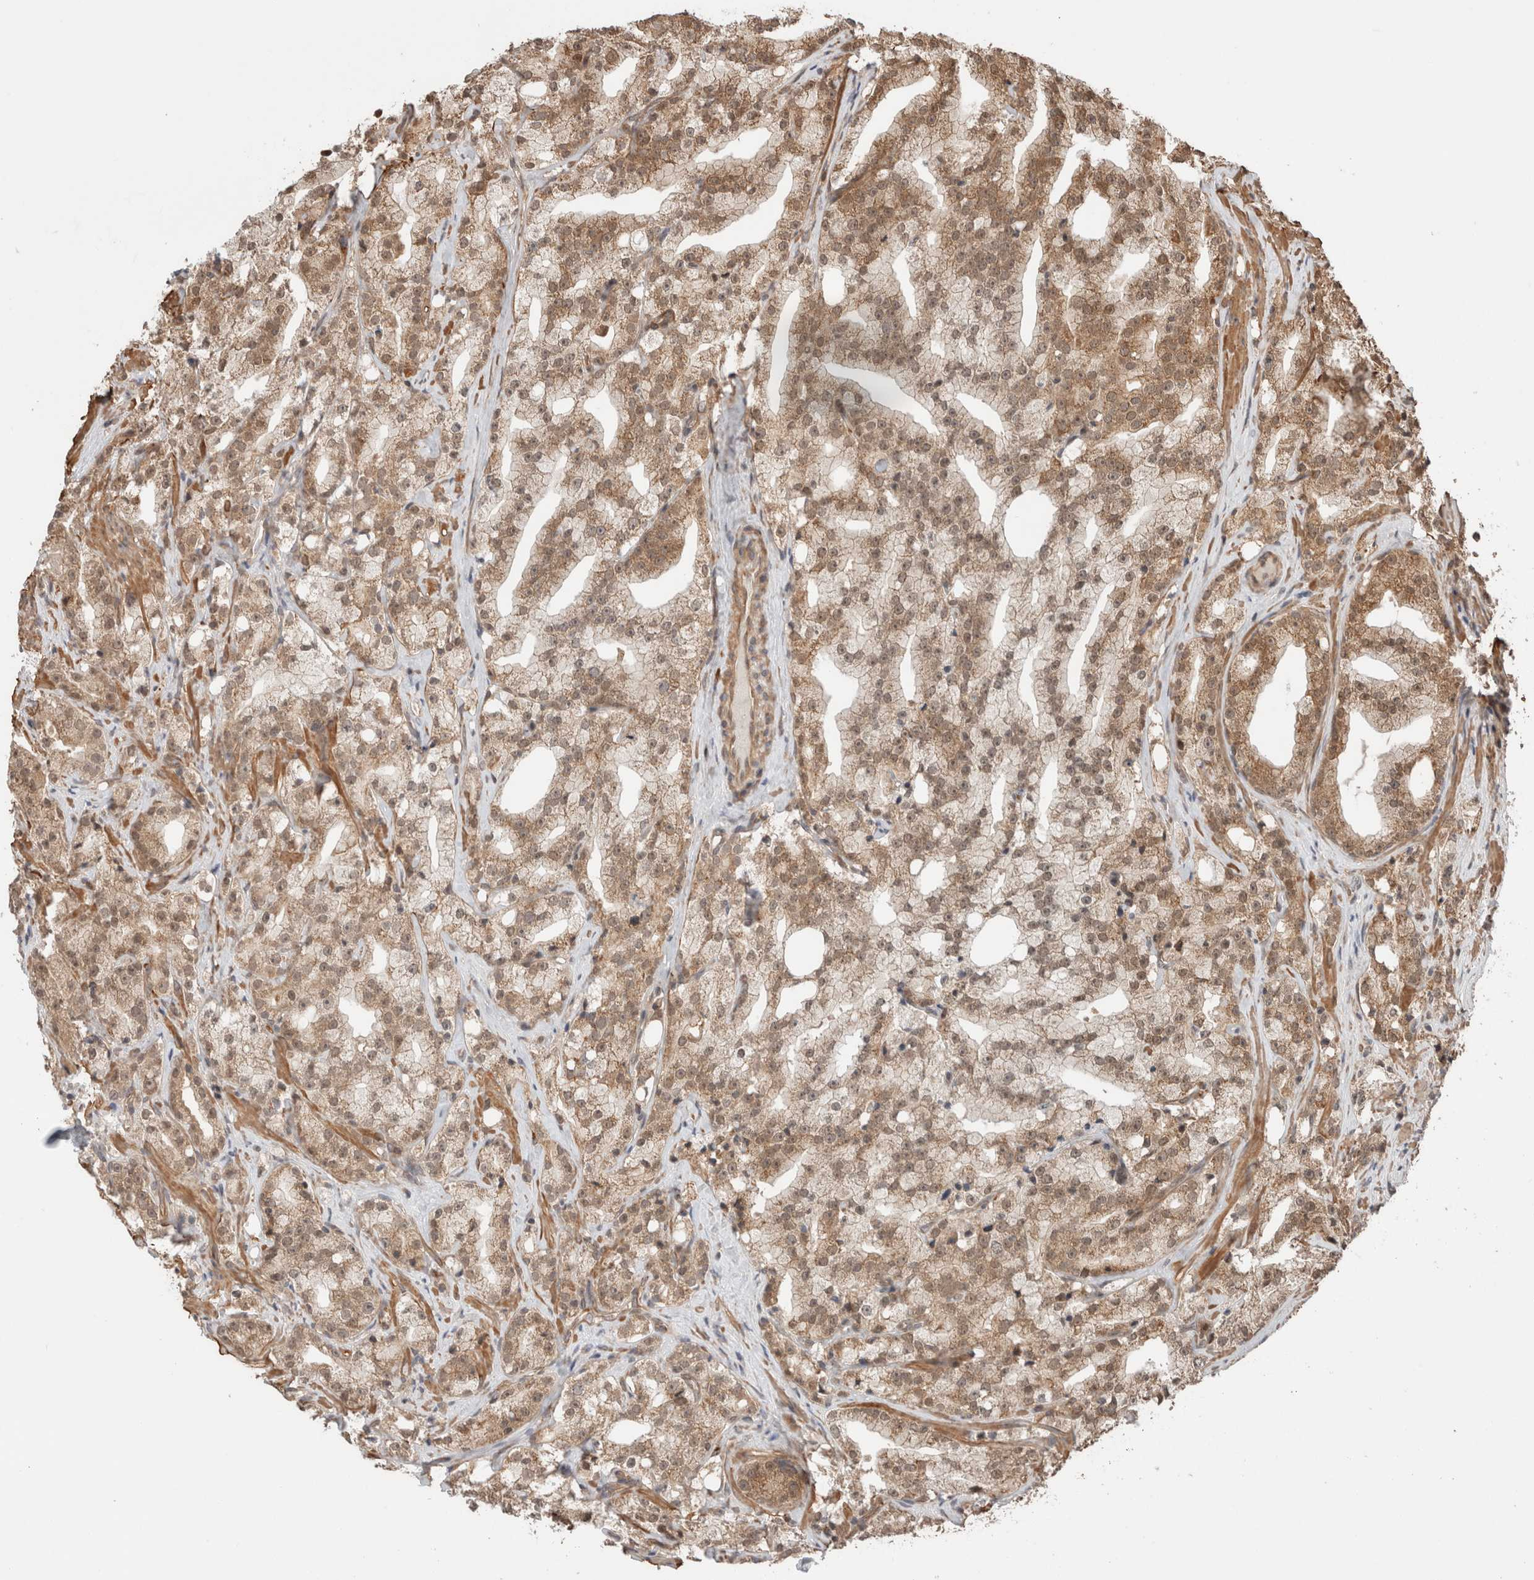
{"staining": {"intensity": "moderate", "quantity": ">75%", "location": "cytoplasmic/membranous,nuclear"}, "tissue": "prostate cancer", "cell_type": "Tumor cells", "image_type": "cancer", "snomed": [{"axis": "morphology", "description": "Adenocarcinoma, High grade"}, {"axis": "topography", "description": "Prostate"}], "caption": "Adenocarcinoma (high-grade) (prostate) stained for a protein displays moderate cytoplasmic/membranous and nuclear positivity in tumor cells.", "gene": "ZNF649", "patient": {"sex": "male", "age": 64}}